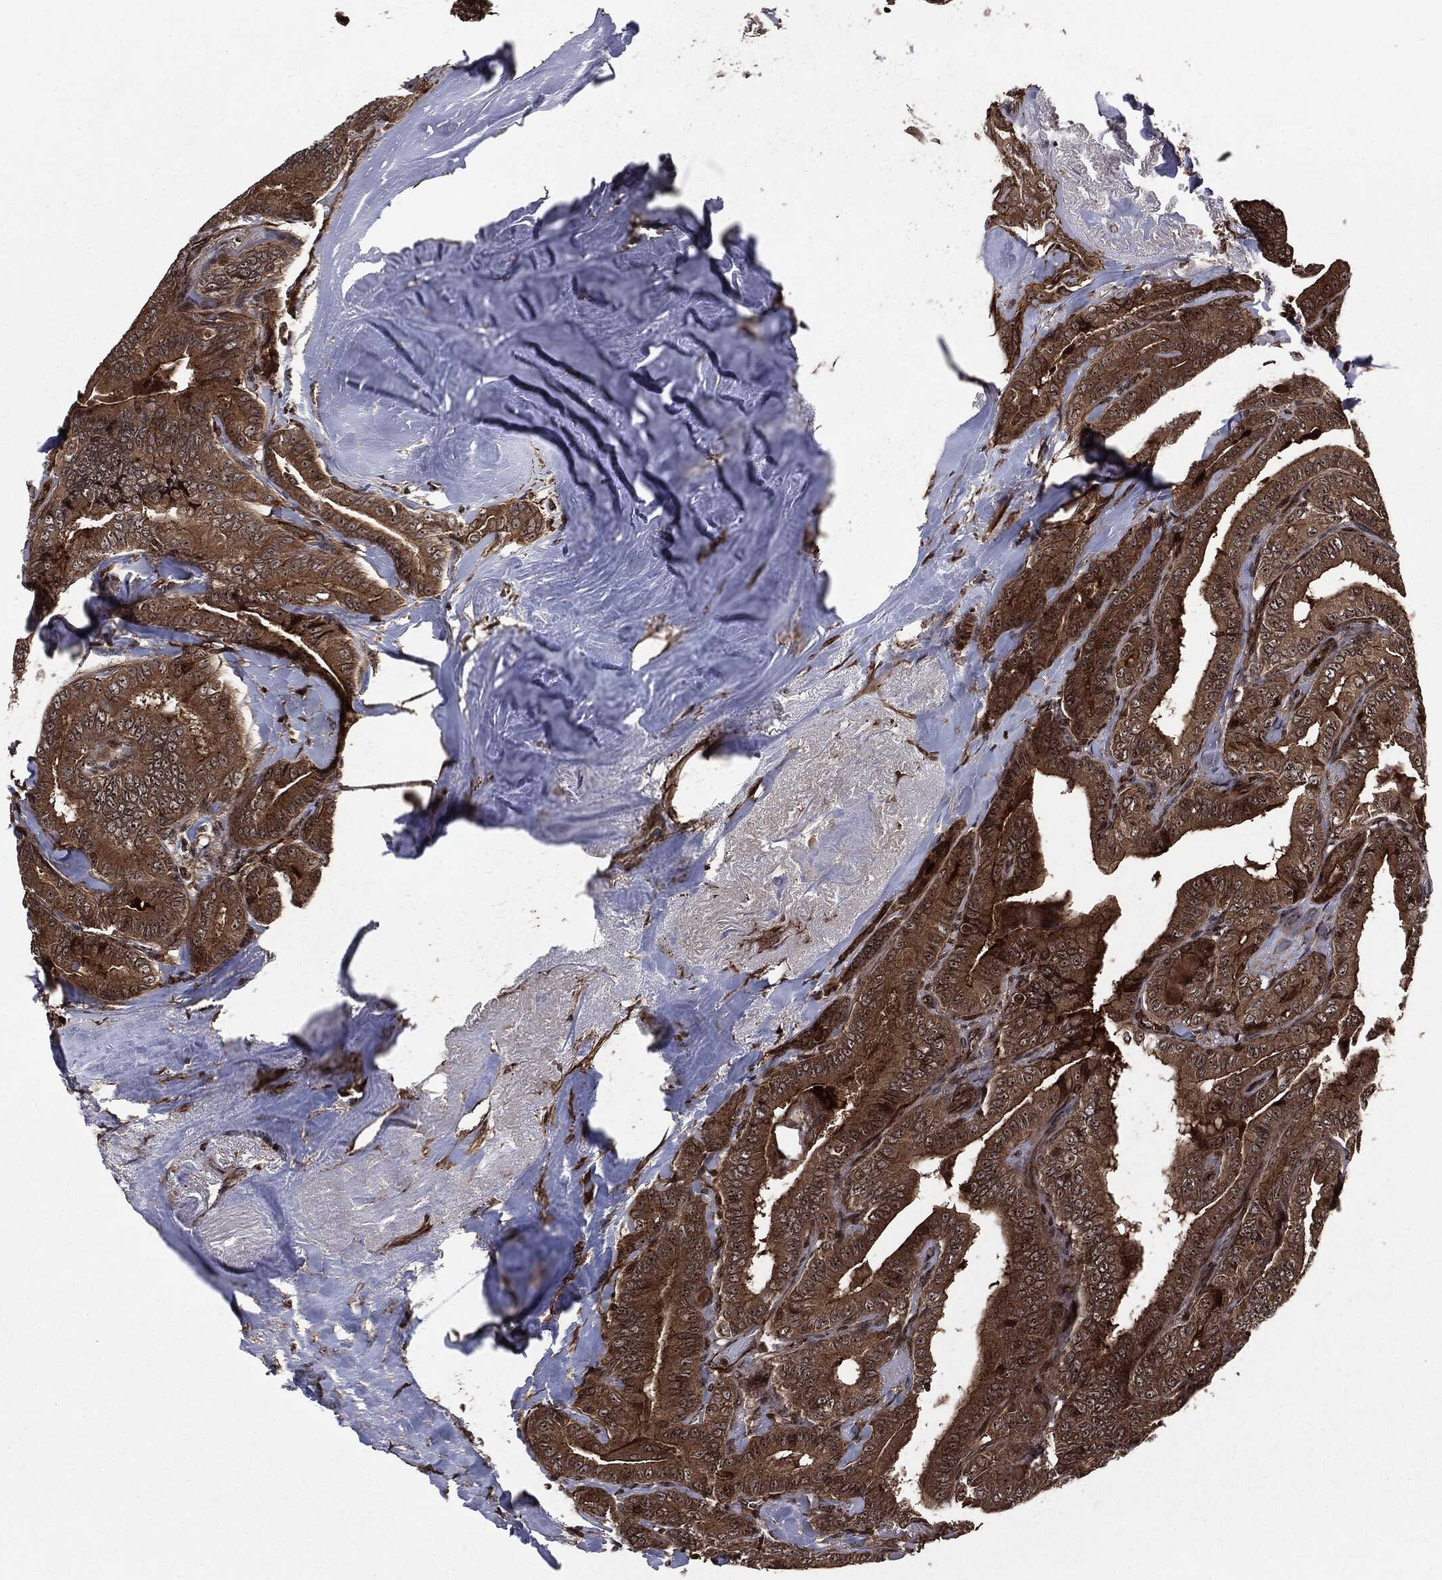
{"staining": {"intensity": "strong", "quantity": ">75%", "location": "cytoplasmic/membranous"}, "tissue": "thyroid cancer", "cell_type": "Tumor cells", "image_type": "cancer", "snomed": [{"axis": "morphology", "description": "Papillary adenocarcinoma, NOS"}, {"axis": "topography", "description": "Thyroid gland"}], "caption": "Tumor cells reveal high levels of strong cytoplasmic/membranous expression in about >75% of cells in human thyroid cancer (papillary adenocarcinoma).", "gene": "CARD6", "patient": {"sex": "male", "age": 61}}